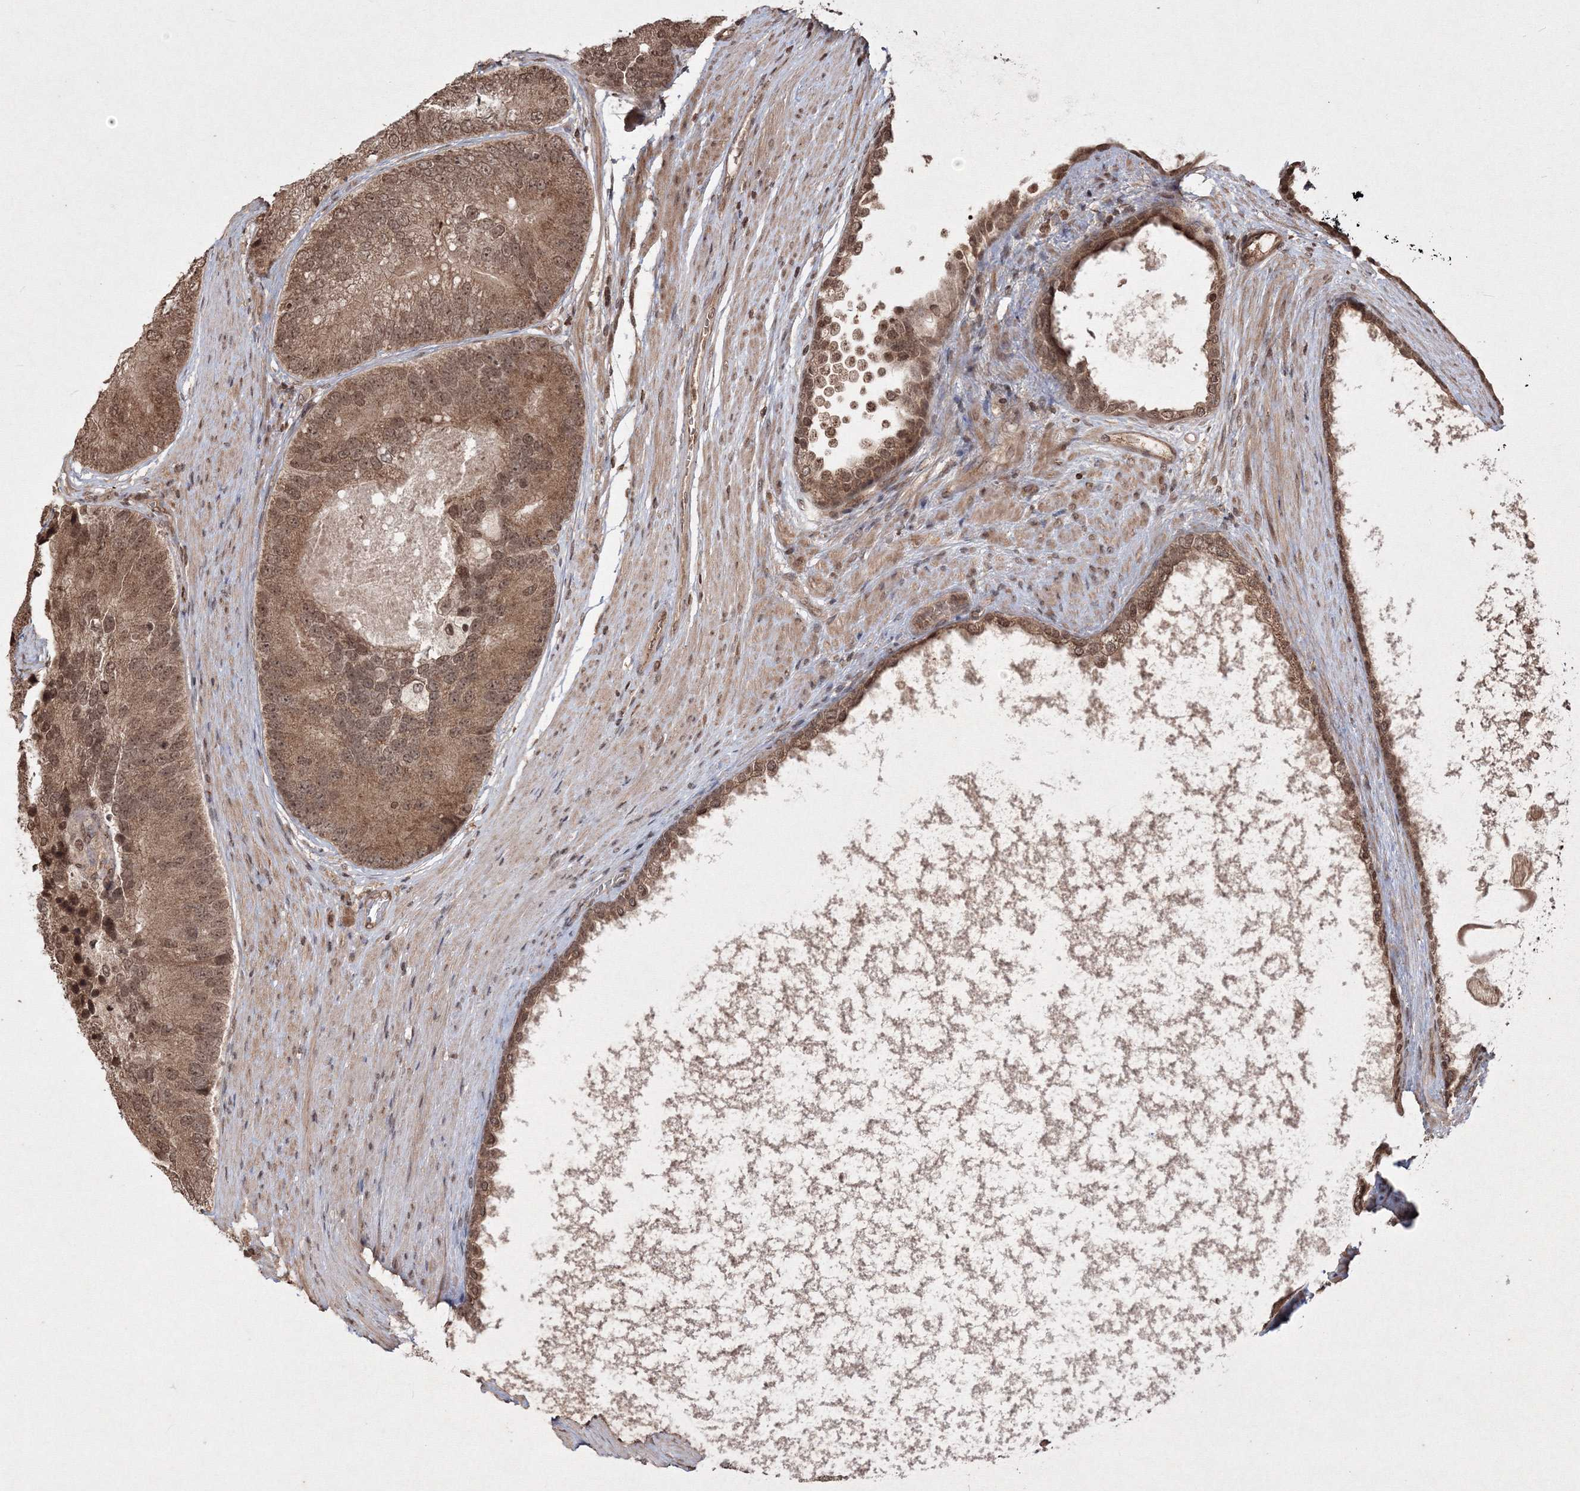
{"staining": {"intensity": "moderate", "quantity": ">75%", "location": "cytoplasmic/membranous,nuclear"}, "tissue": "prostate cancer", "cell_type": "Tumor cells", "image_type": "cancer", "snomed": [{"axis": "morphology", "description": "Adenocarcinoma, High grade"}, {"axis": "topography", "description": "Prostate"}], "caption": "High-power microscopy captured an immunohistochemistry micrograph of prostate adenocarcinoma (high-grade), revealing moderate cytoplasmic/membranous and nuclear staining in approximately >75% of tumor cells. The protein is shown in brown color, while the nuclei are stained blue.", "gene": "PEX13", "patient": {"sex": "male", "age": 70}}